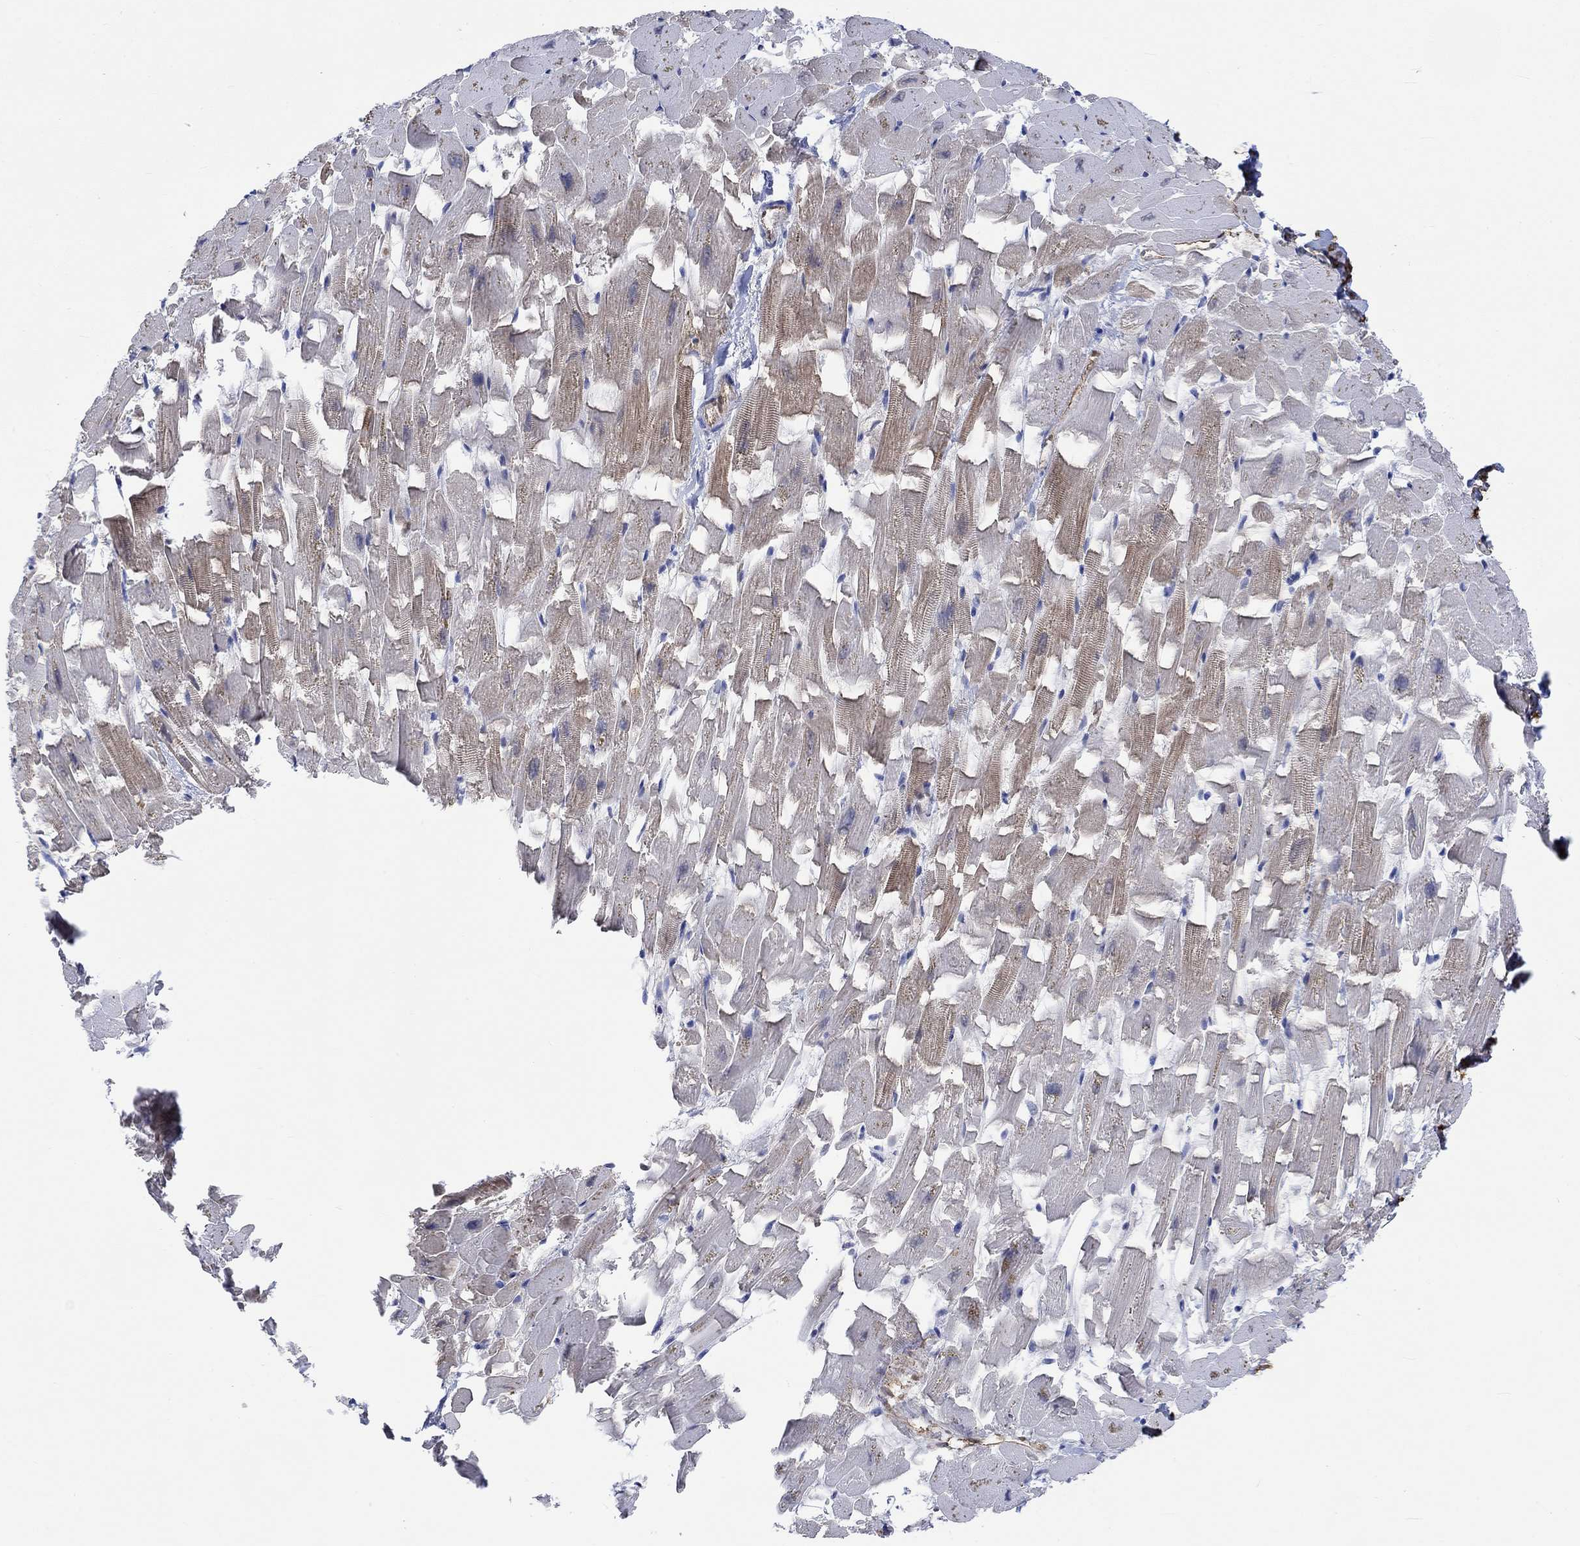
{"staining": {"intensity": "moderate", "quantity": "25%-75%", "location": "cytoplasmic/membranous"}, "tissue": "heart muscle", "cell_type": "Cardiomyocytes", "image_type": "normal", "snomed": [{"axis": "morphology", "description": "Normal tissue, NOS"}, {"axis": "topography", "description": "Heart"}], "caption": "The histopathology image reveals immunohistochemical staining of unremarkable heart muscle. There is moderate cytoplasmic/membranous expression is seen in approximately 25%-75% of cardiomyocytes. (Stains: DAB (3,3'-diaminobenzidine) in brown, nuclei in blue, Microscopy: brightfield microscopy at high magnification).", "gene": "TGM2", "patient": {"sex": "female", "age": 64}}